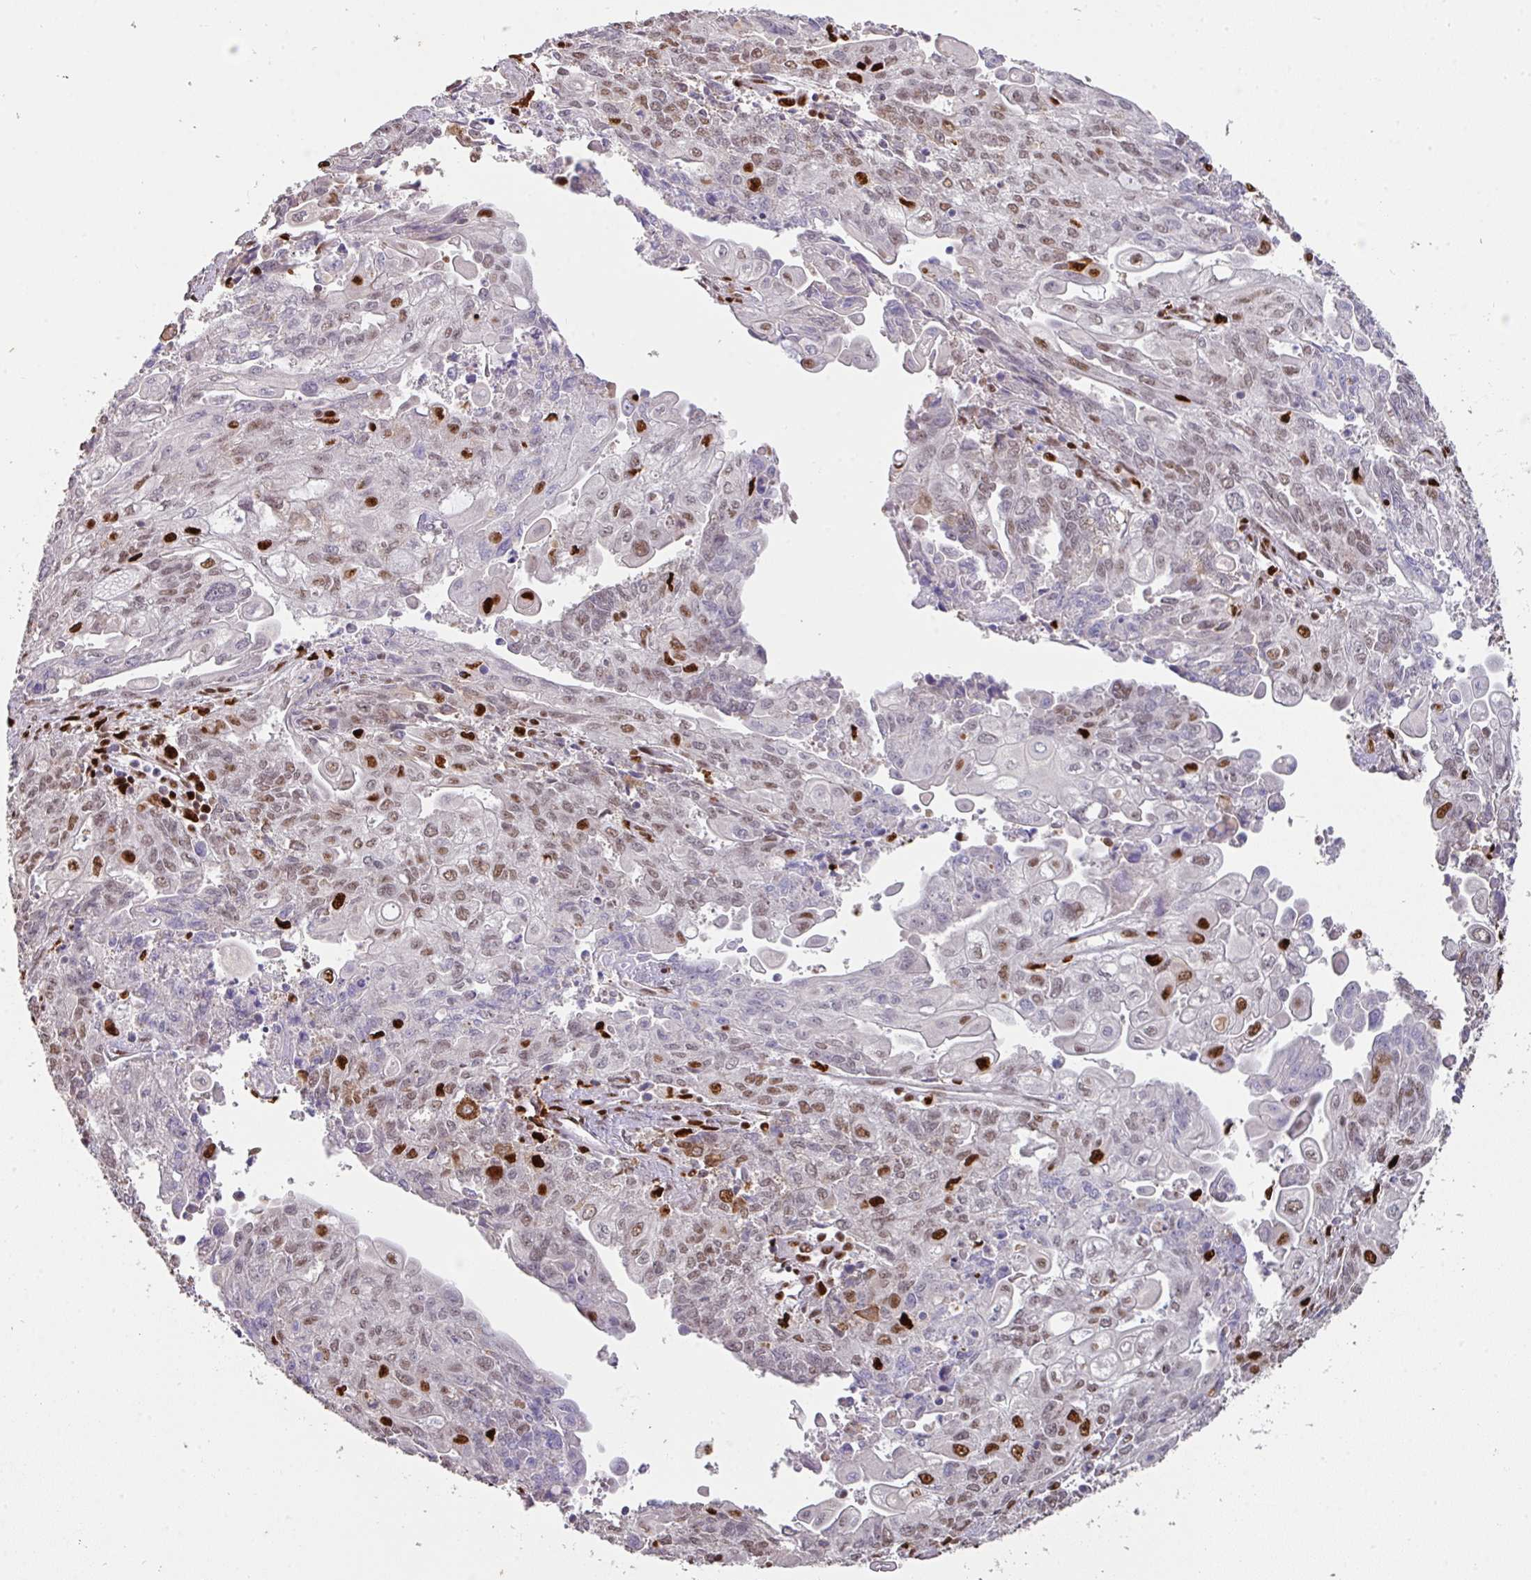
{"staining": {"intensity": "moderate", "quantity": "25%-75%", "location": "nuclear"}, "tissue": "endometrial cancer", "cell_type": "Tumor cells", "image_type": "cancer", "snomed": [{"axis": "morphology", "description": "Adenocarcinoma, NOS"}, {"axis": "topography", "description": "Endometrium"}], "caption": "Tumor cells exhibit medium levels of moderate nuclear staining in about 25%-75% of cells in endometrial cancer. Ihc stains the protein of interest in brown and the nuclei are stained blue.", "gene": "SAMHD1", "patient": {"sex": "female", "age": 54}}